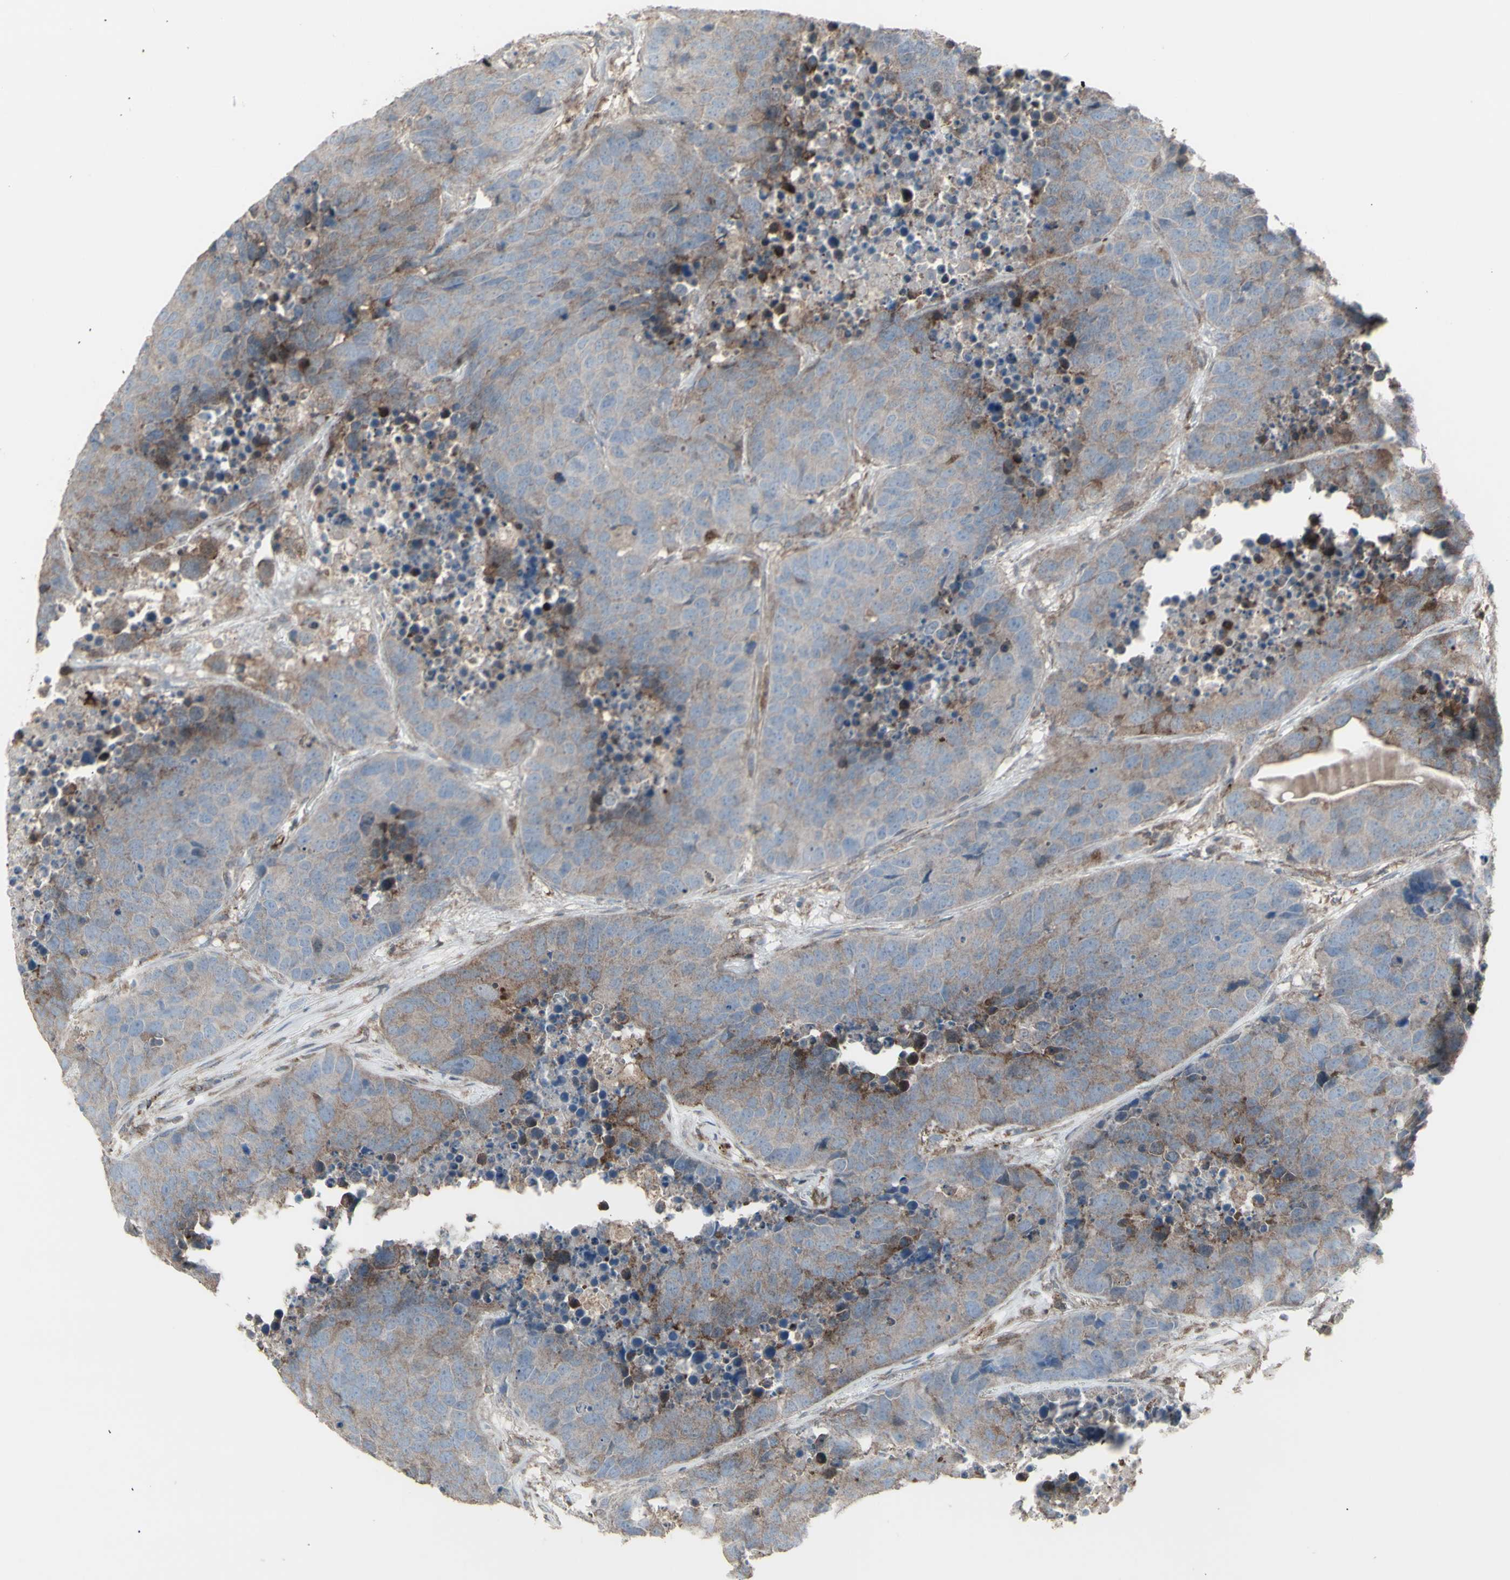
{"staining": {"intensity": "weak", "quantity": ">75%", "location": "cytoplasmic/membranous"}, "tissue": "carcinoid", "cell_type": "Tumor cells", "image_type": "cancer", "snomed": [{"axis": "morphology", "description": "Carcinoid, malignant, NOS"}, {"axis": "topography", "description": "Lung"}], "caption": "A high-resolution histopathology image shows immunohistochemistry staining of carcinoid, which displays weak cytoplasmic/membranous staining in about >75% of tumor cells. The protein is shown in brown color, while the nuclei are stained blue.", "gene": "RNASEL", "patient": {"sex": "male", "age": 60}}